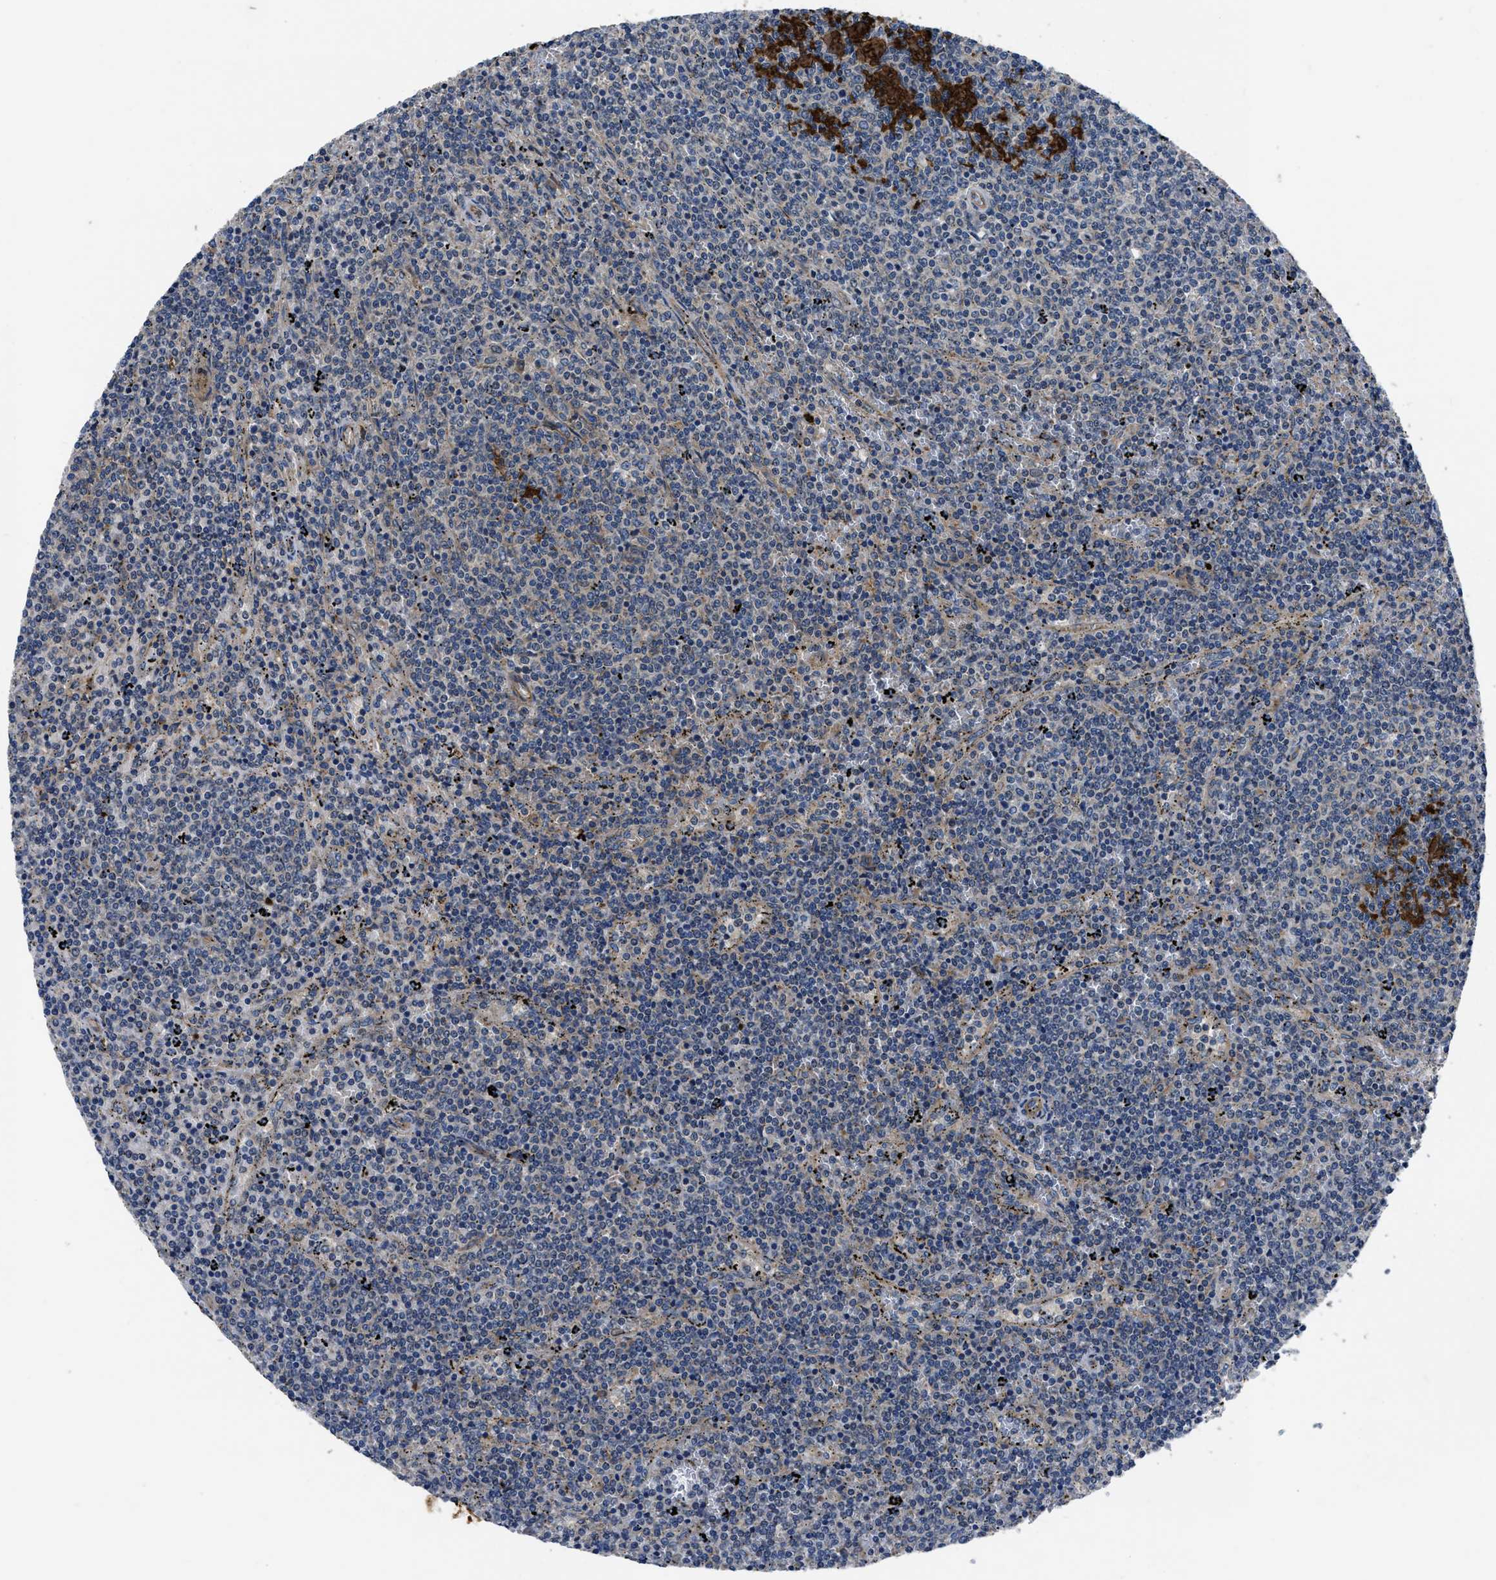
{"staining": {"intensity": "negative", "quantity": "none", "location": "none"}, "tissue": "lymphoma", "cell_type": "Tumor cells", "image_type": "cancer", "snomed": [{"axis": "morphology", "description": "Malignant lymphoma, non-Hodgkin's type, Low grade"}, {"axis": "topography", "description": "Spleen"}], "caption": "Tumor cells are negative for brown protein staining in low-grade malignant lymphoma, non-Hodgkin's type.", "gene": "ERC1", "patient": {"sex": "female", "age": 50}}